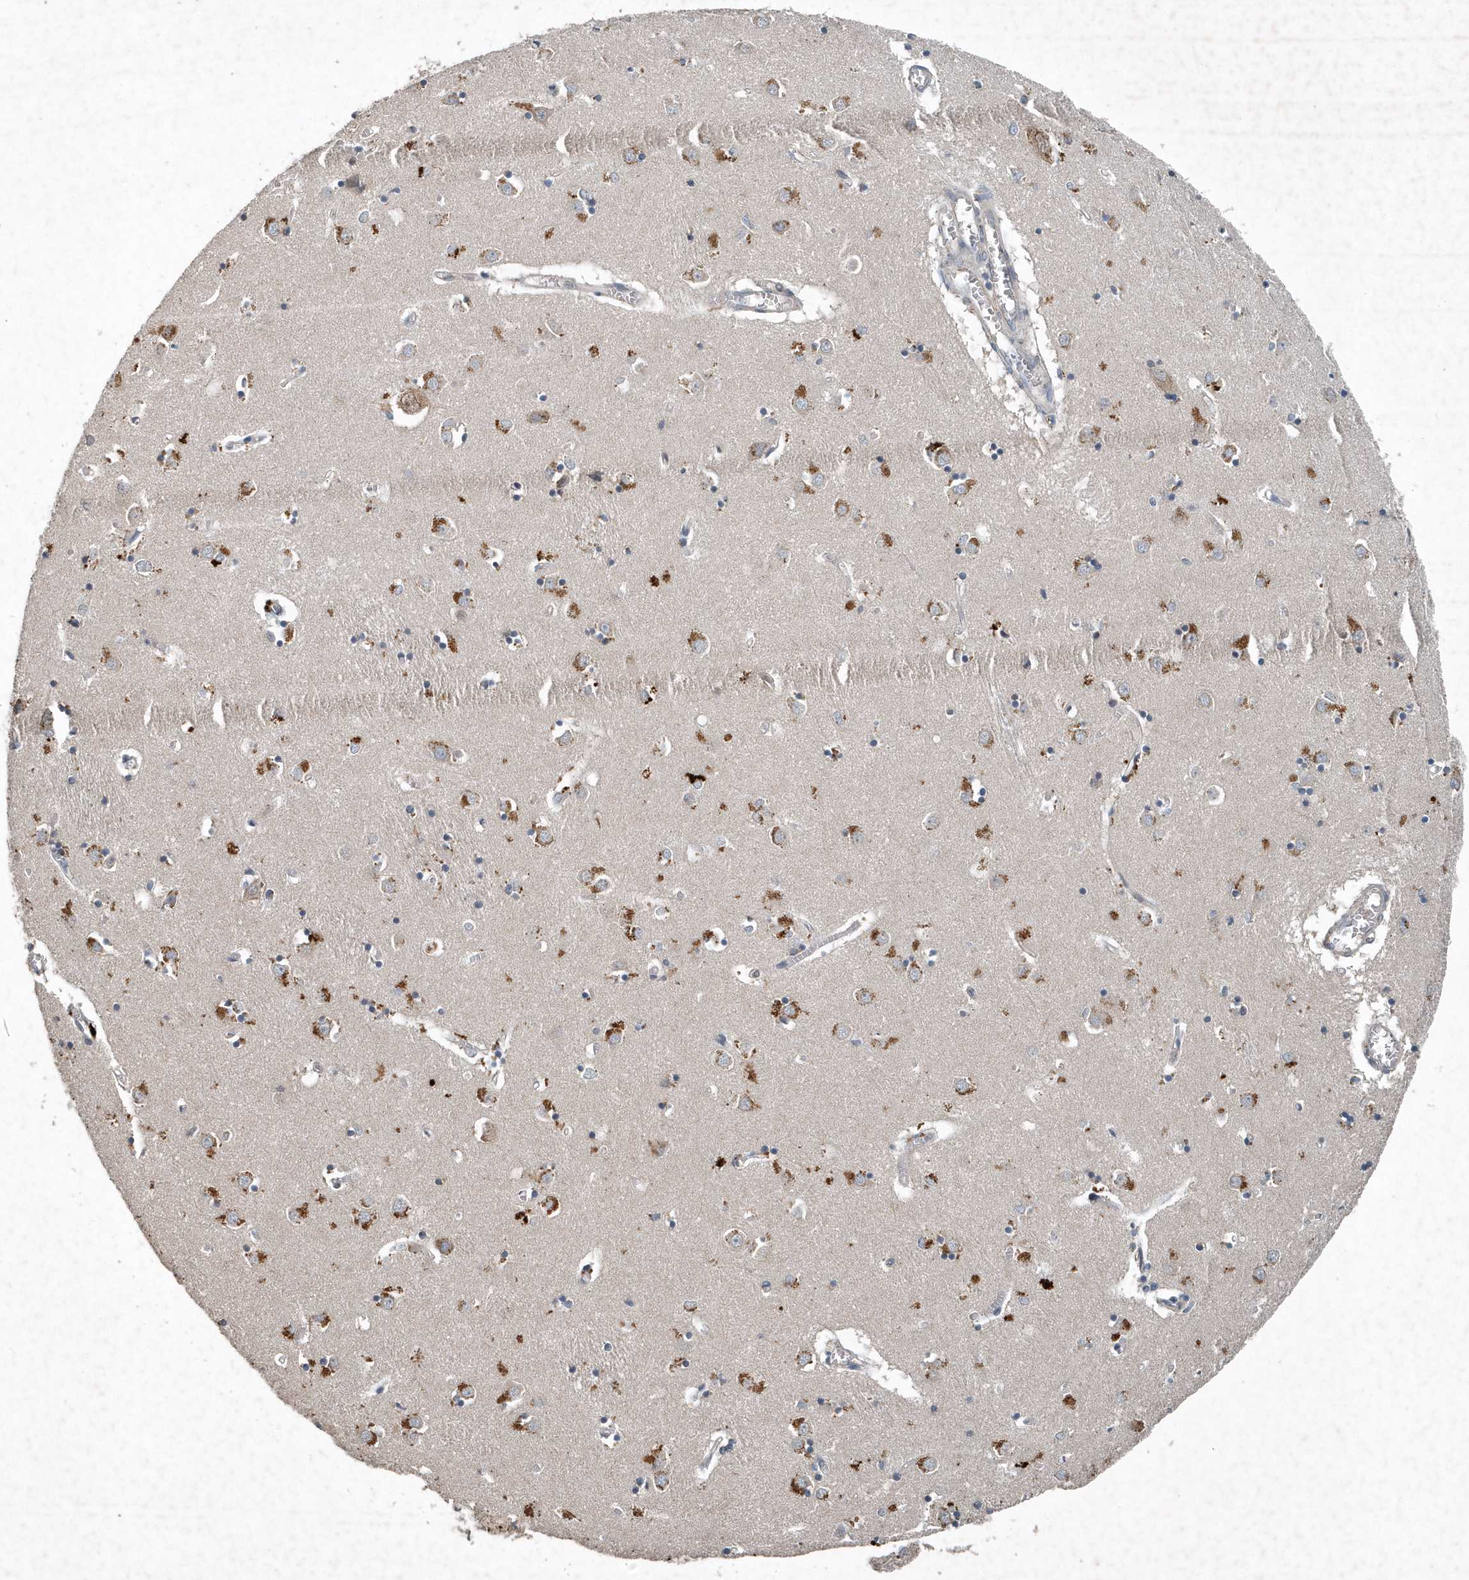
{"staining": {"intensity": "moderate", "quantity": ">75%", "location": "cytoplasmic/membranous"}, "tissue": "caudate", "cell_type": "Glial cells", "image_type": "normal", "snomed": [{"axis": "morphology", "description": "Normal tissue, NOS"}, {"axis": "topography", "description": "Lateral ventricle wall"}], "caption": "The micrograph shows immunohistochemical staining of normal caudate. There is moderate cytoplasmic/membranous expression is identified in approximately >75% of glial cells. (Brightfield microscopy of DAB IHC at high magnification).", "gene": "SCFD2", "patient": {"sex": "male", "age": 70}}